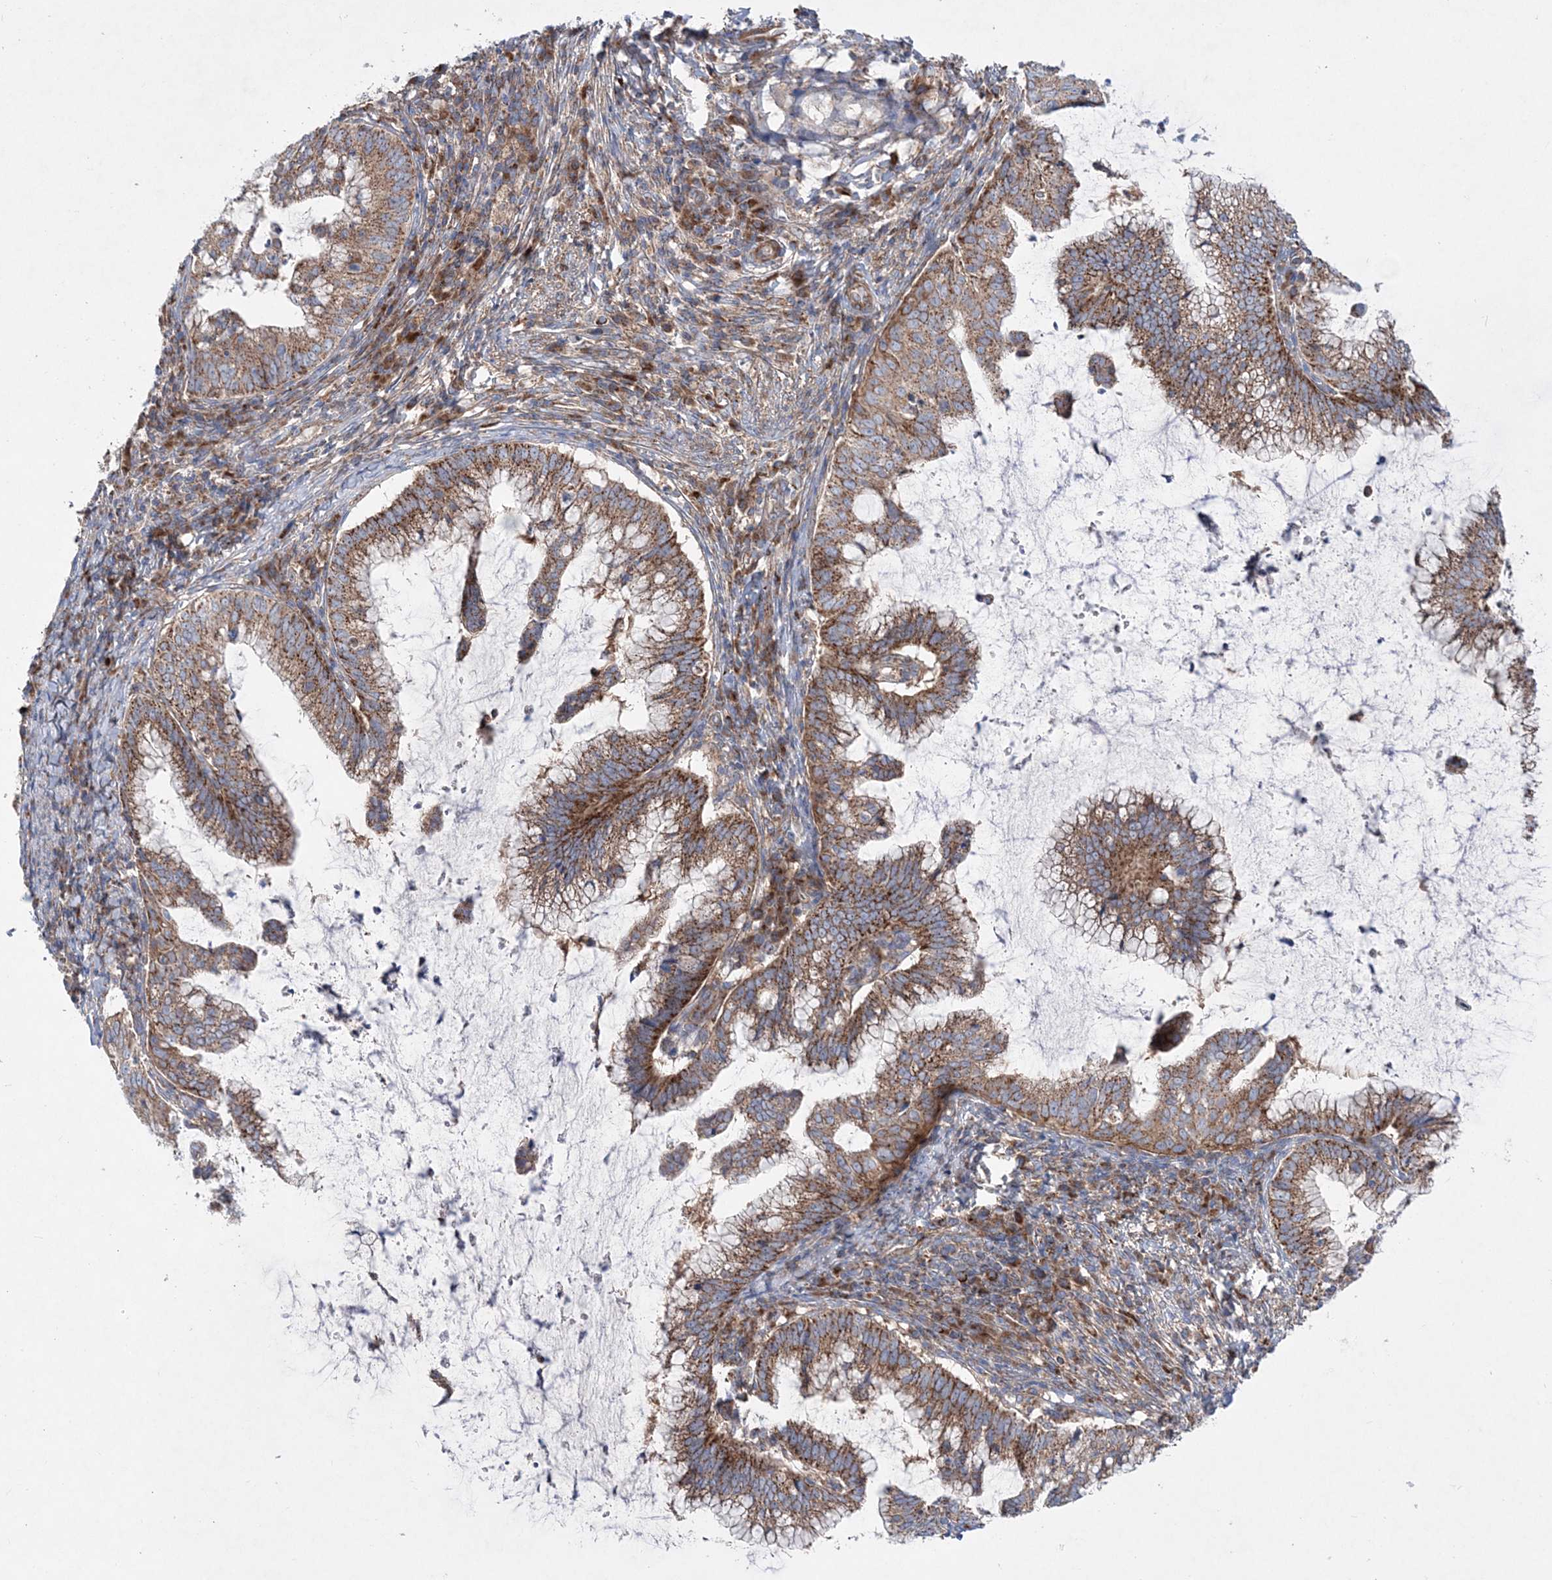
{"staining": {"intensity": "moderate", "quantity": ">75%", "location": "cytoplasmic/membranous"}, "tissue": "cervical cancer", "cell_type": "Tumor cells", "image_type": "cancer", "snomed": [{"axis": "morphology", "description": "Adenocarcinoma, NOS"}, {"axis": "topography", "description": "Cervix"}], "caption": "The immunohistochemical stain shows moderate cytoplasmic/membranous positivity in tumor cells of cervical adenocarcinoma tissue.", "gene": "NGLY1", "patient": {"sex": "female", "age": 36}}